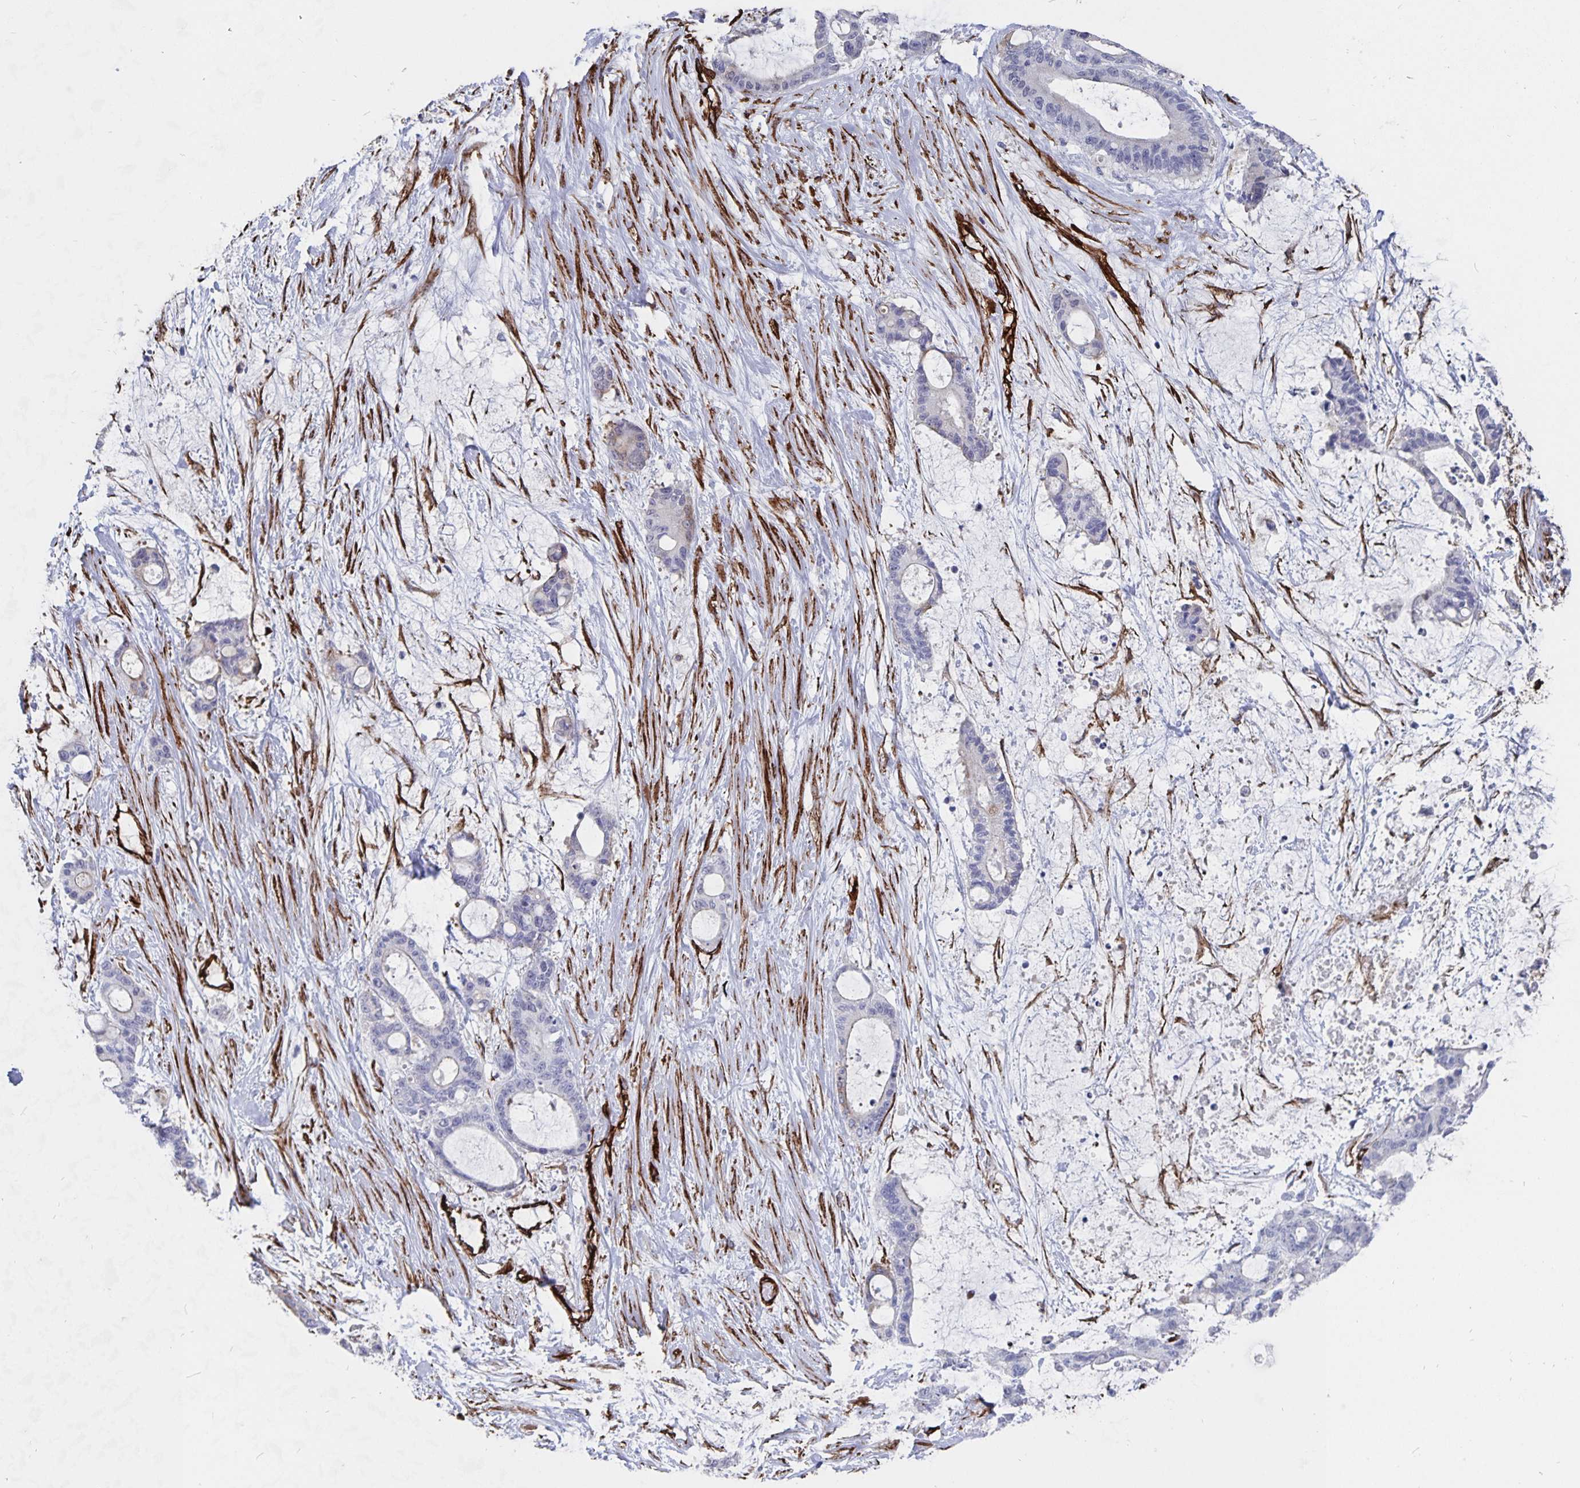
{"staining": {"intensity": "negative", "quantity": "none", "location": "none"}, "tissue": "liver cancer", "cell_type": "Tumor cells", "image_type": "cancer", "snomed": [{"axis": "morphology", "description": "Normal tissue, NOS"}, {"axis": "morphology", "description": "Cholangiocarcinoma"}, {"axis": "topography", "description": "Liver"}, {"axis": "topography", "description": "Peripheral nerve tissue"}], "caption": "IHC of human liver cancer exhibits no staining in tumor cells.", "gene": "DCHS2", "patient": {"sex": "female", "age": 73}}